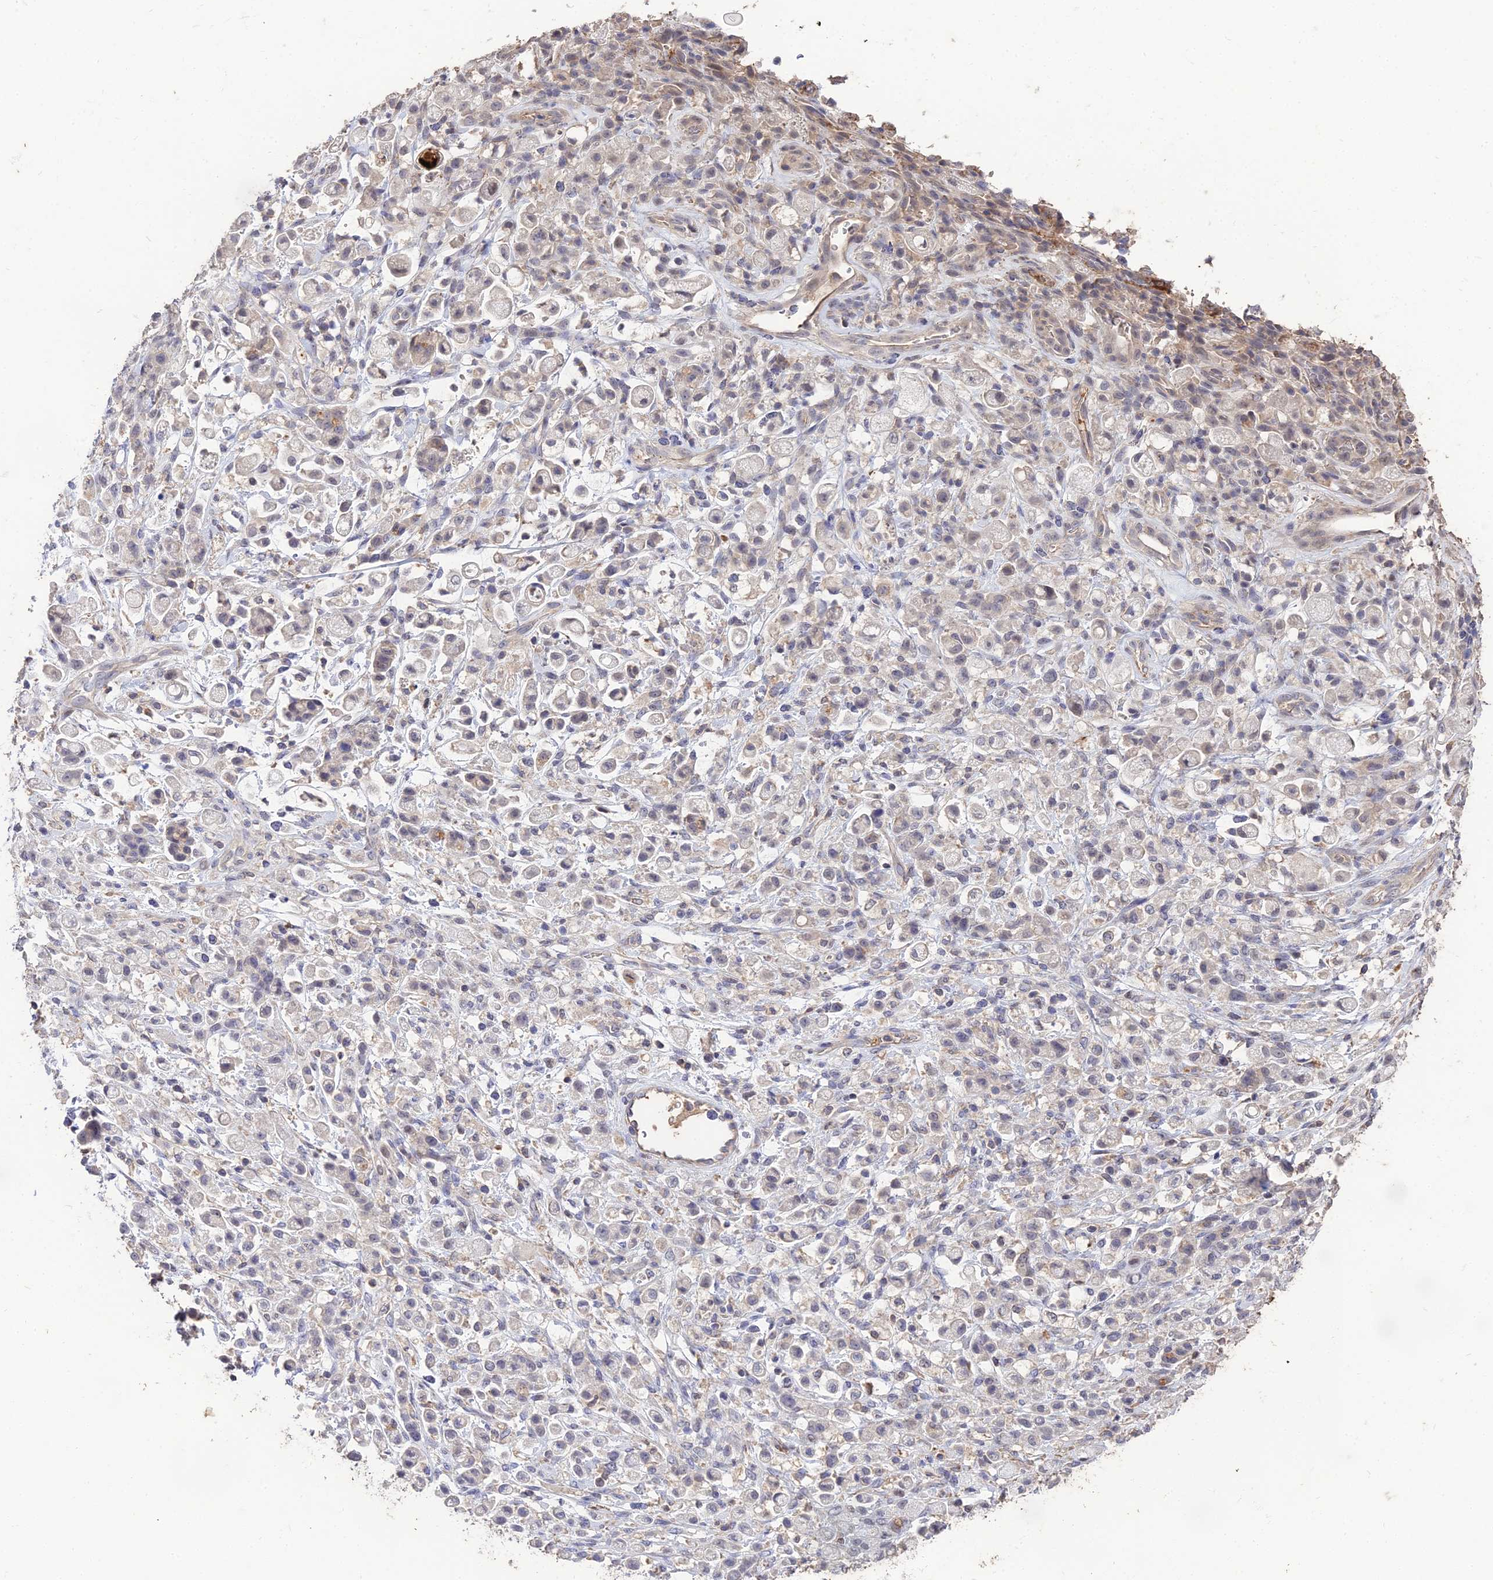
{"staining": {"intensity": "negative", "quantity": "none", "location": "none"}, "tissue": "stomach cancer", "cell_type": "Tumor cells", "image_type": "cancer", "snomed": [{"axis": "morphology", "description": "Adenocarcinoma, NOS"}, {"axis": "topography", "description": "Stomach"}], "caption": "DAB (3,3'-diaminobenzidine) immunohistochemical staining of human adenocarcinoma (stomach) shows no significant staining in tumor cells.", "gene": "LSM5", "patient": {"sex": "female", "age": 60}}